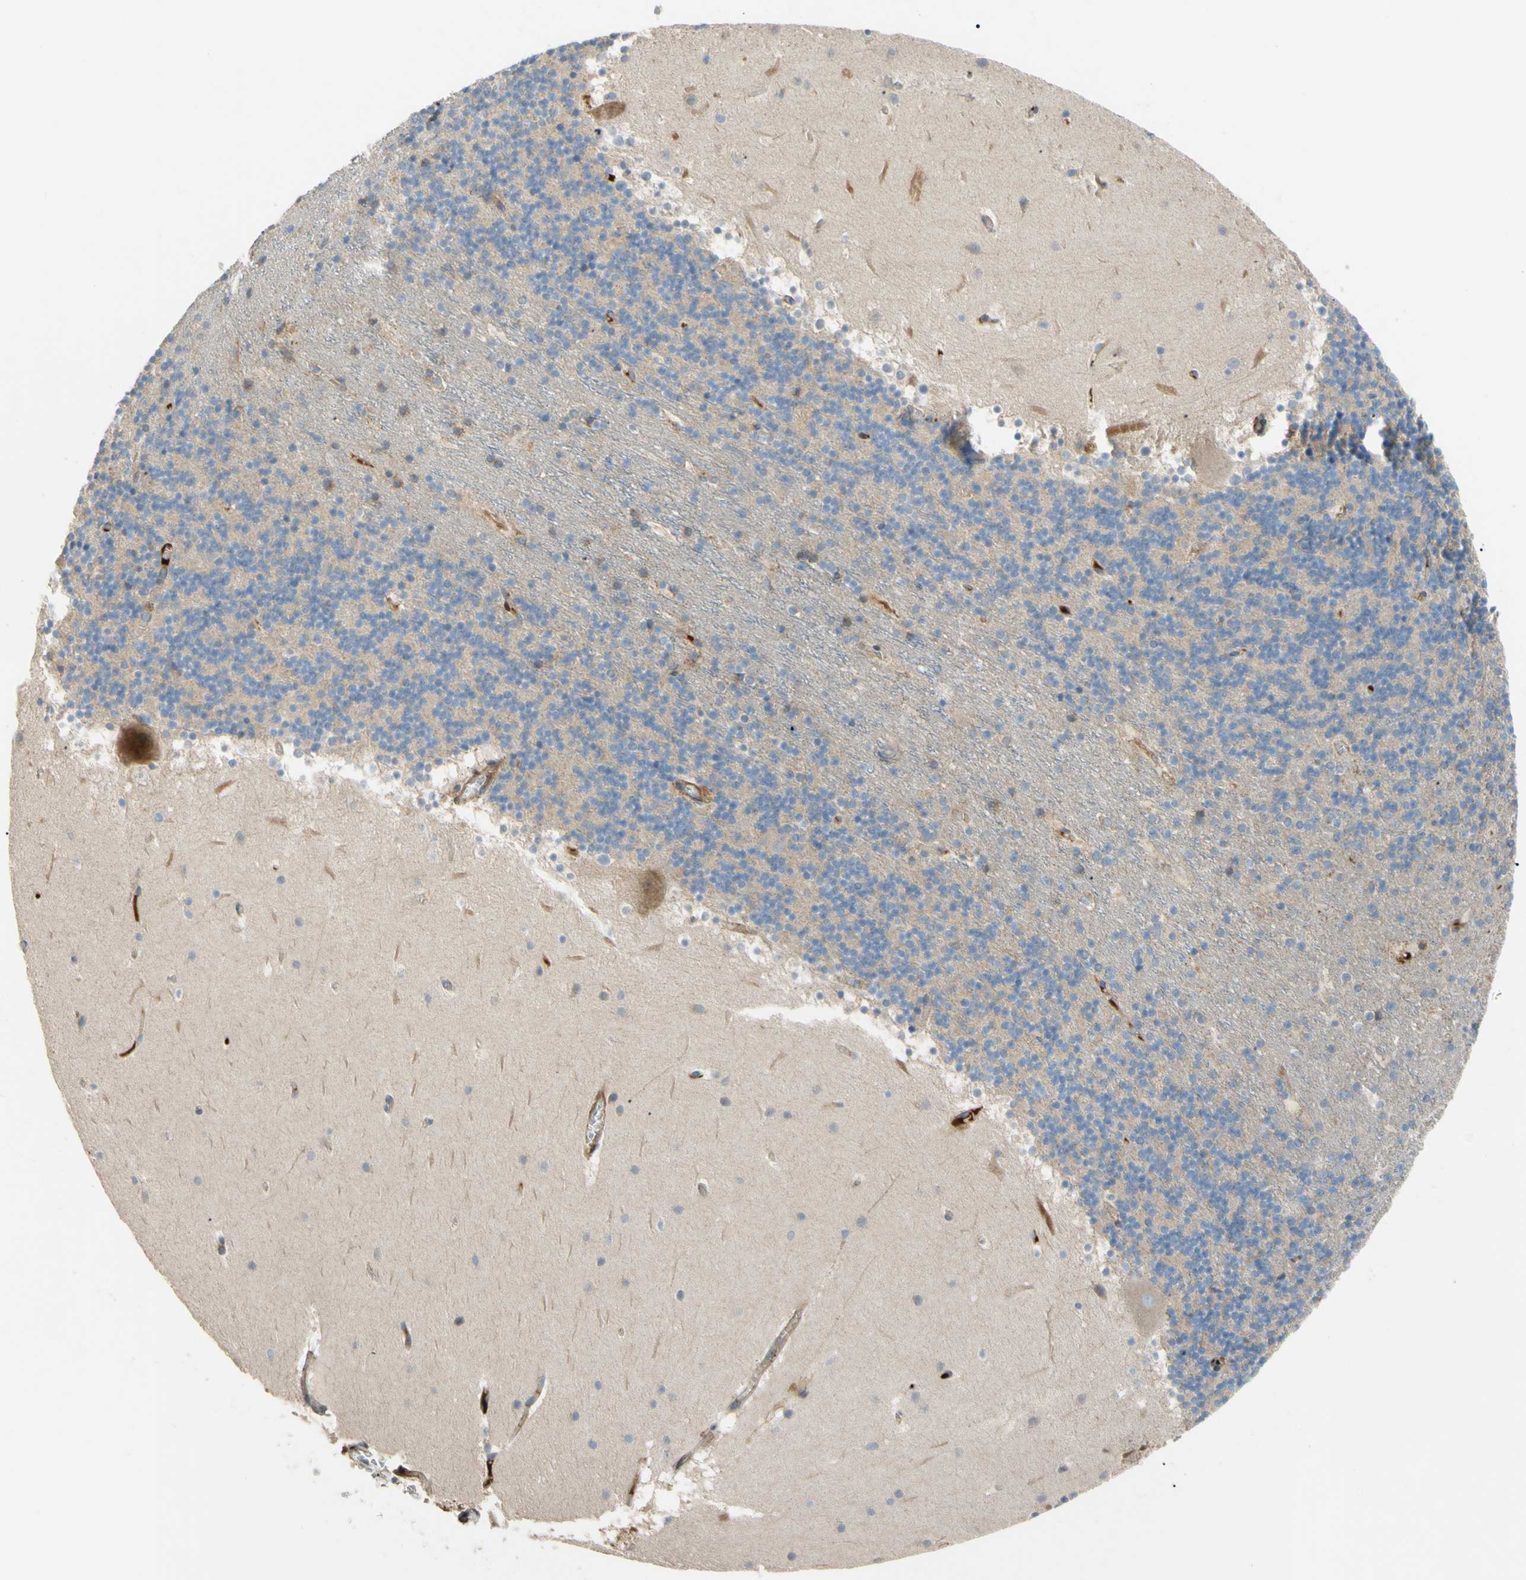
{"staining": {"intensity": "weak", "quantity": "<25%", "location": "cytoplasmic/membranous"}, "tissue": "cerebellum", "cell_type": "Cells in granular layer", "image_type": "normal", "snomed": [{"axis": "morphology", "description": "Normal tissue, NOS"}, {"axis": "topography", "description": "Cerebellum"}], "caption": "DAB (3,3'-diaminobenzidine) immunohistochemical staining of unremarkable human cerebellum demonstrates no significant staining in cells in granular layer.", "gene": "SPTLC1", "patient": {"sex": "male", "age": 45}}